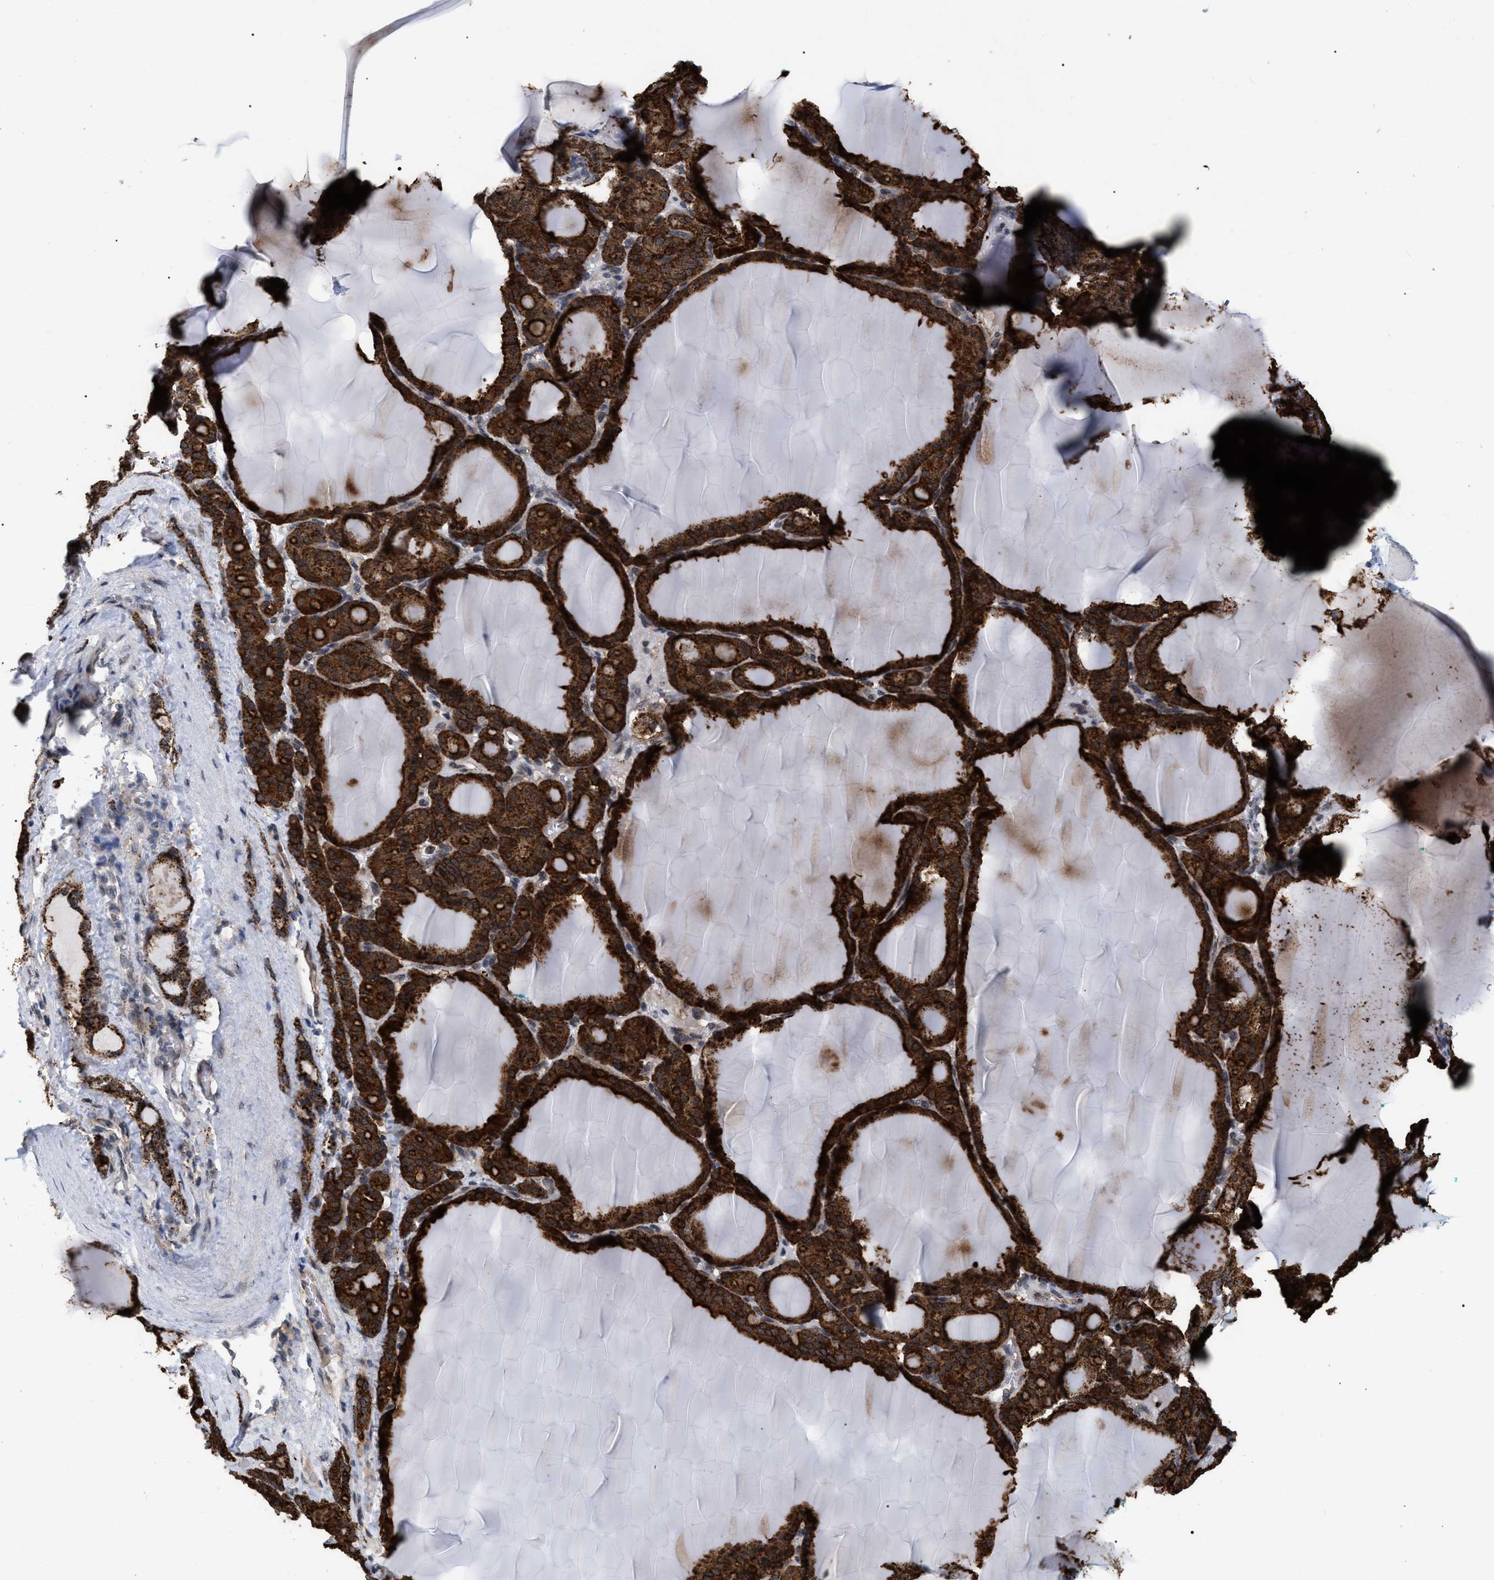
{"staining": {"intensity": "strong", "quantity": ">75%", "location": "cytoplasmic/membranous"}, "tissue": "thyroid gland", "cell_type": "Glandular cells", "image_type": "normal", "snomed": [{"axis": "morphology", "description": "Normal tissue, NOS"}, {"axis": "topography", "description": "Thyroid gland"}], "caption": "Protein expression analysis of benign thyroid gland demonstrates strong cytoplasmic/membranous expression in about >75% of glandular cells.", "gene": "UPF1", "patient": {"sex": "female", "age": 28}}